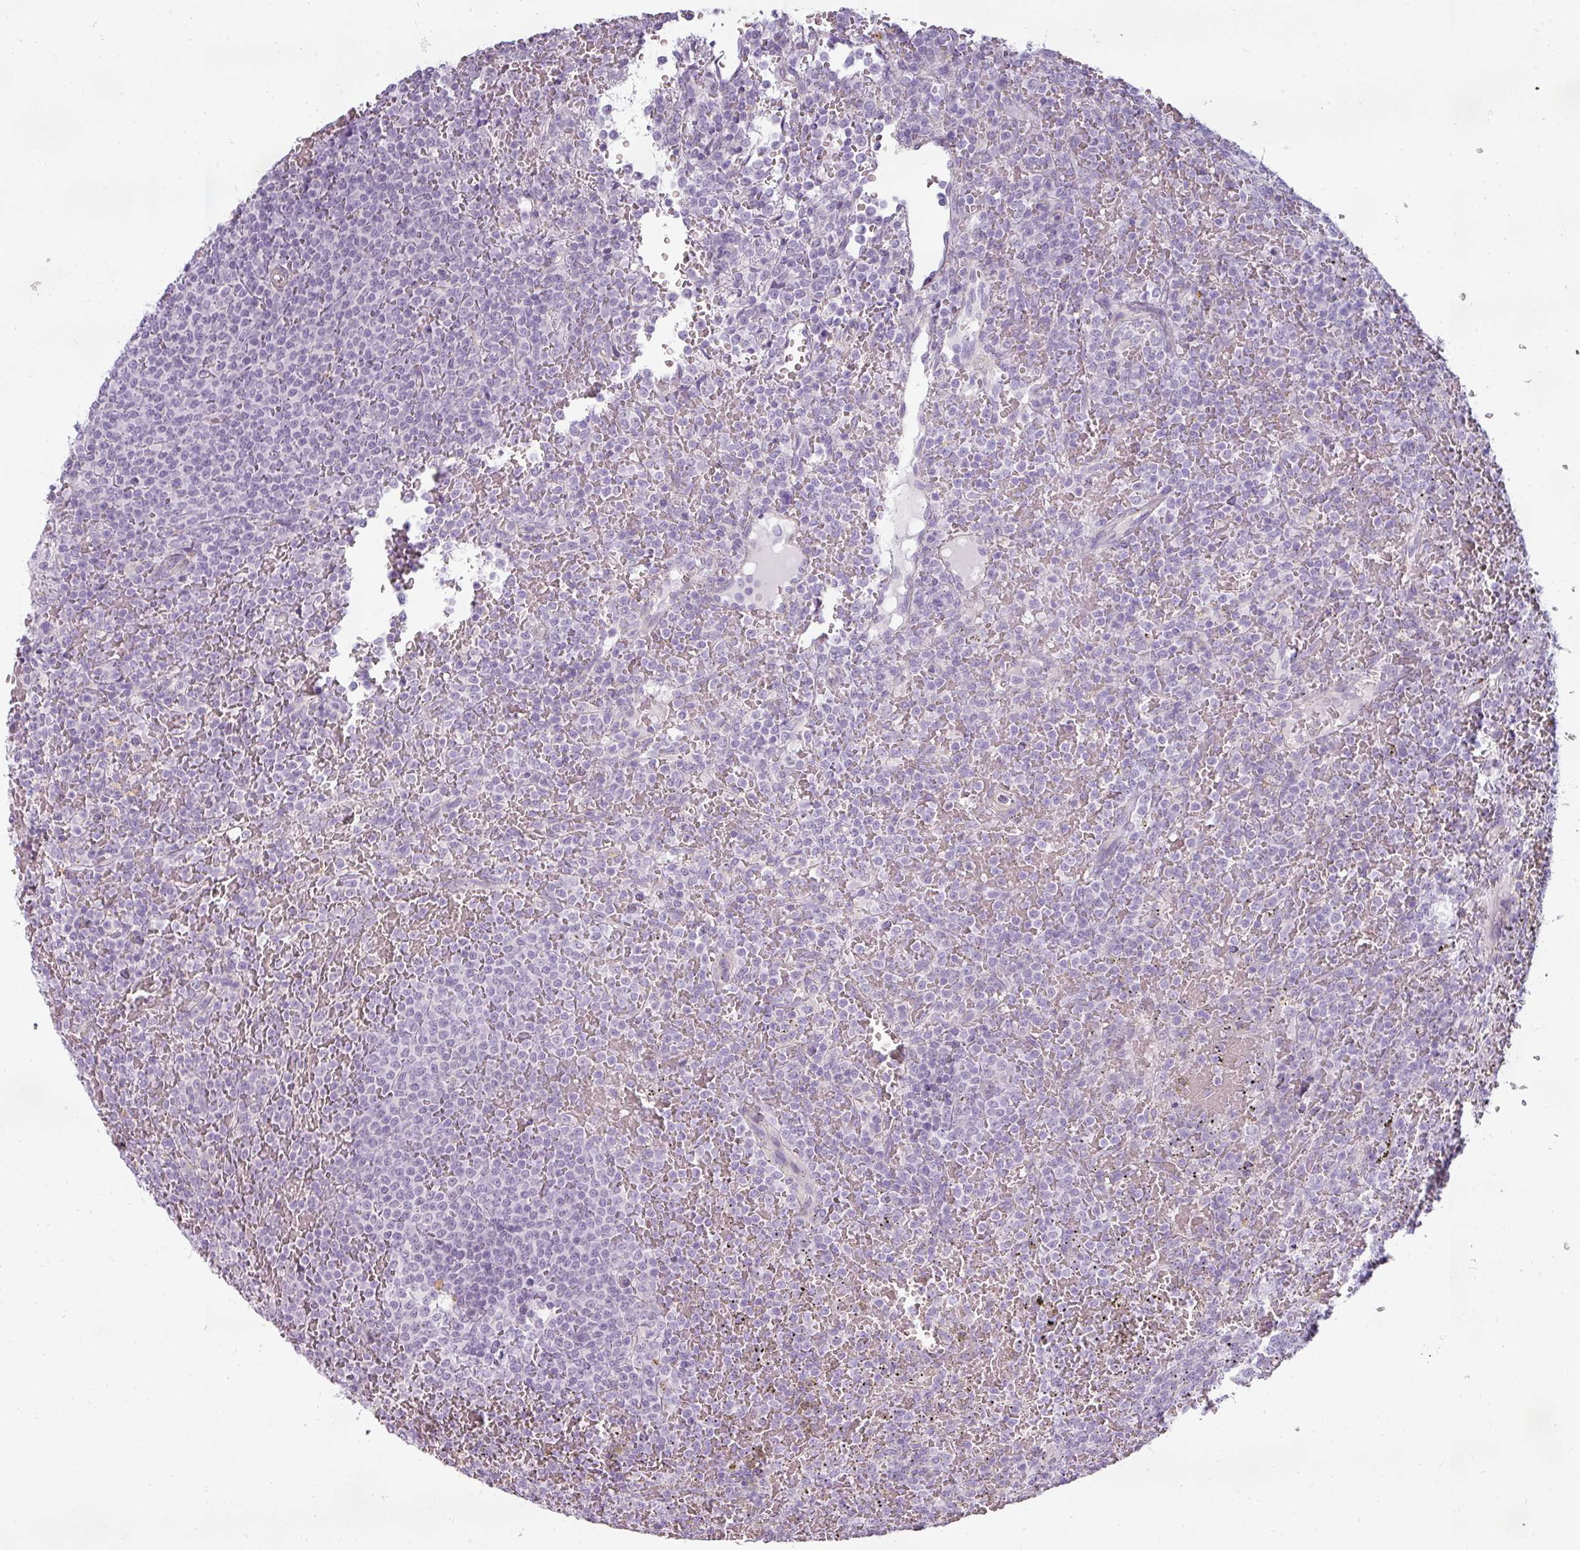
{"staining": {"intensity": "negative", "quantity": "none", "location": "none"}, "tissue": "lymphoma", "cell_type": "Tumor cells", "image_type": "cancer", "snomed": [{"axis": "morphology", "description": "Malignant lymphoma, non-Hodgkin's type, Low grade"}, {"axis": "topography", "description": "Spleen"}], "caption": "An image of malignant lymphoma, non-Hodgkin's type (low-grade) stained for a protein exhibits no brown staining in tumor cells.", "gene": "ASB1", "patient": {"sex": "male", "age": 60}}